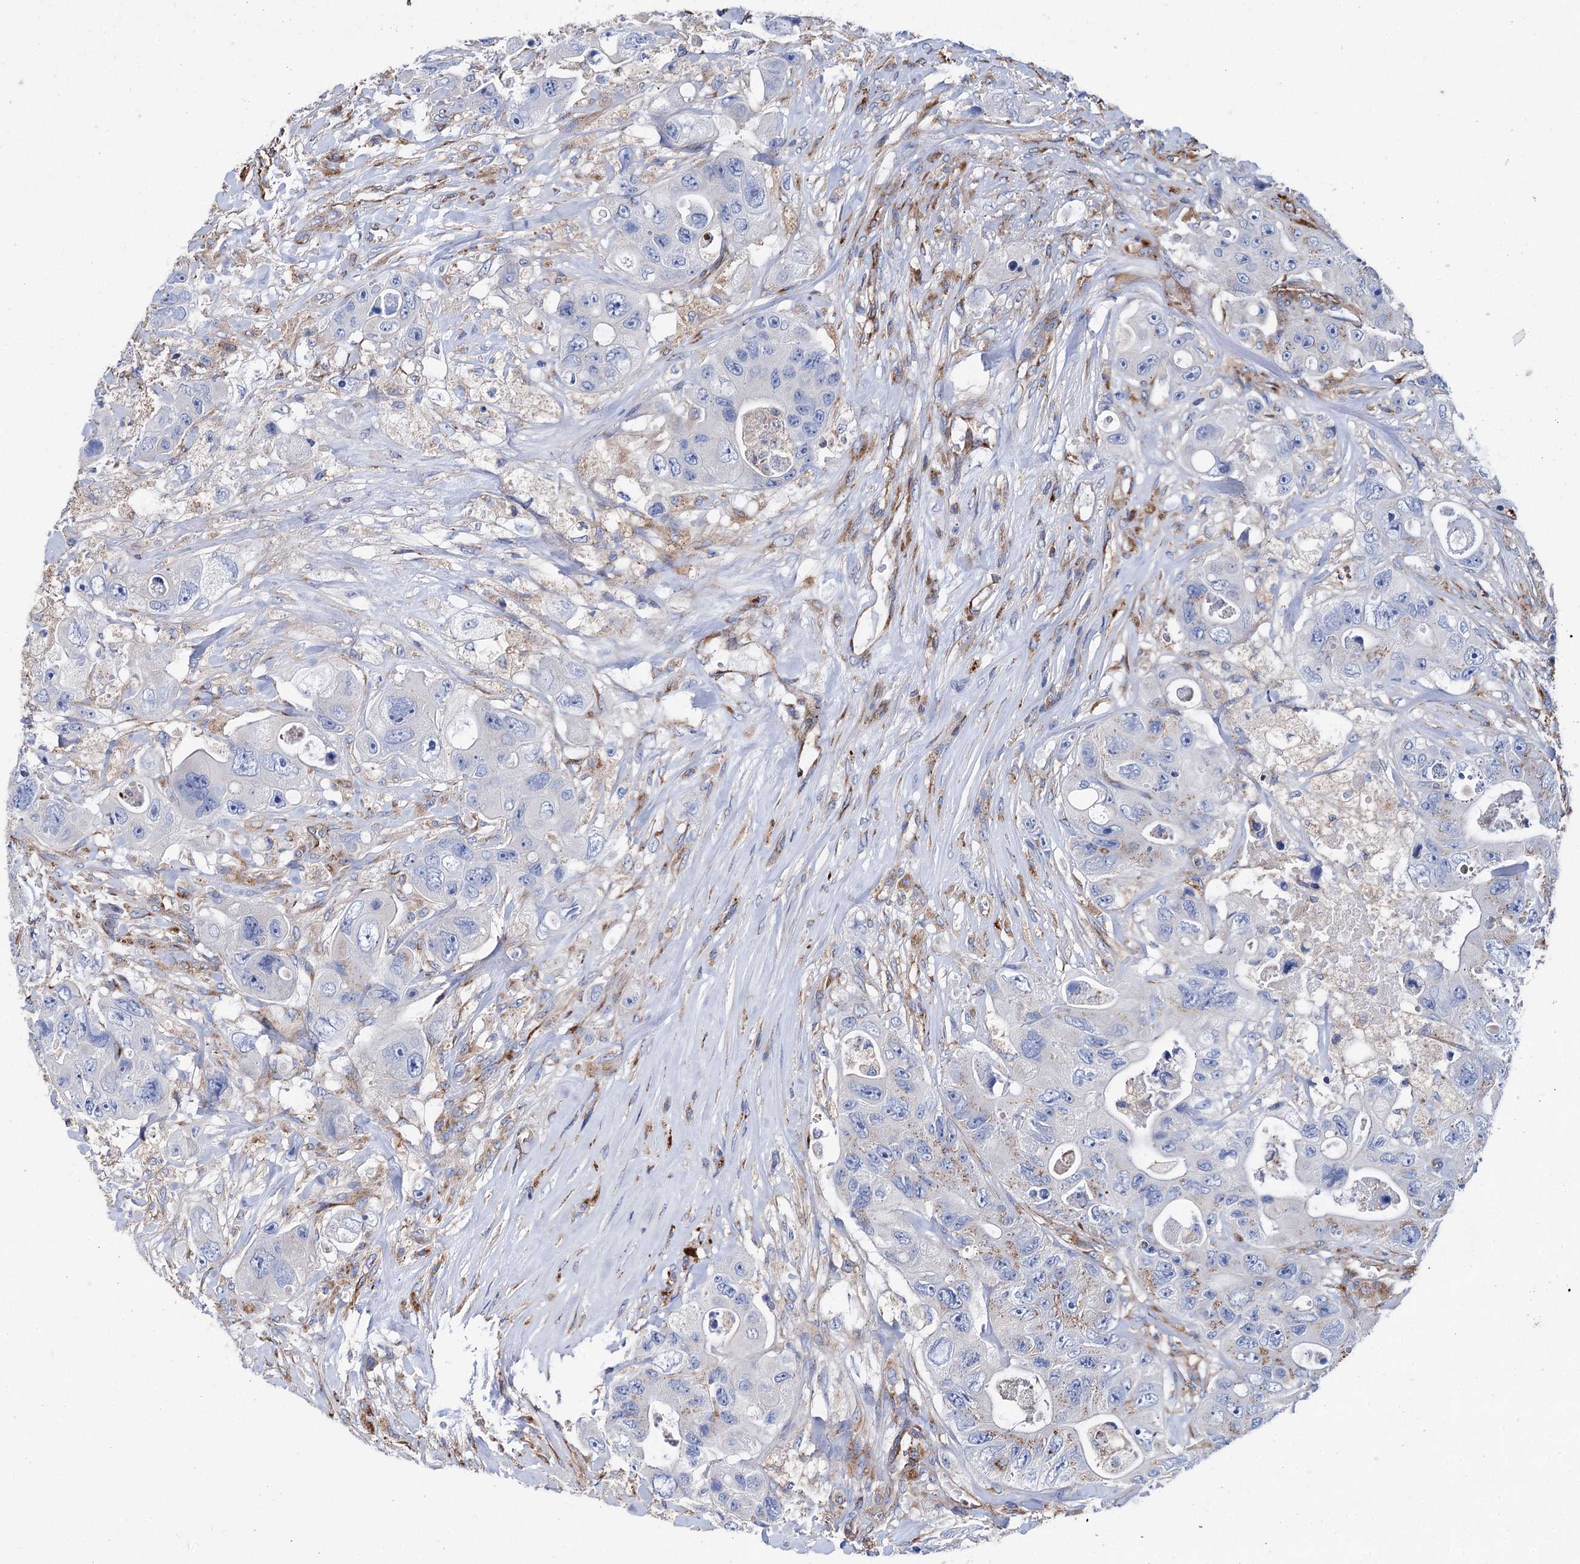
{"staining": {"intensity": "negative", "quantity": "none", "location": "none"}, "tissue": "colorectal cancer", "cell_type": "Tumor cells", "image_type": "cancer", "snomed": [{"axis": "morphology", "description": "Adenocarcinoma, NOS"}, {"axis": "topography", "description": "Colon"}], "caption": "Immunohistochemistry (IHC) image of neoplastic tissue: human colorectal cancer stained with DAB (3,3'-diaminobenzidine) displays no significant protein staining in tumor cells.", "gene": "SCPEP1", "patient": {"sex": "female", "age": 46}}